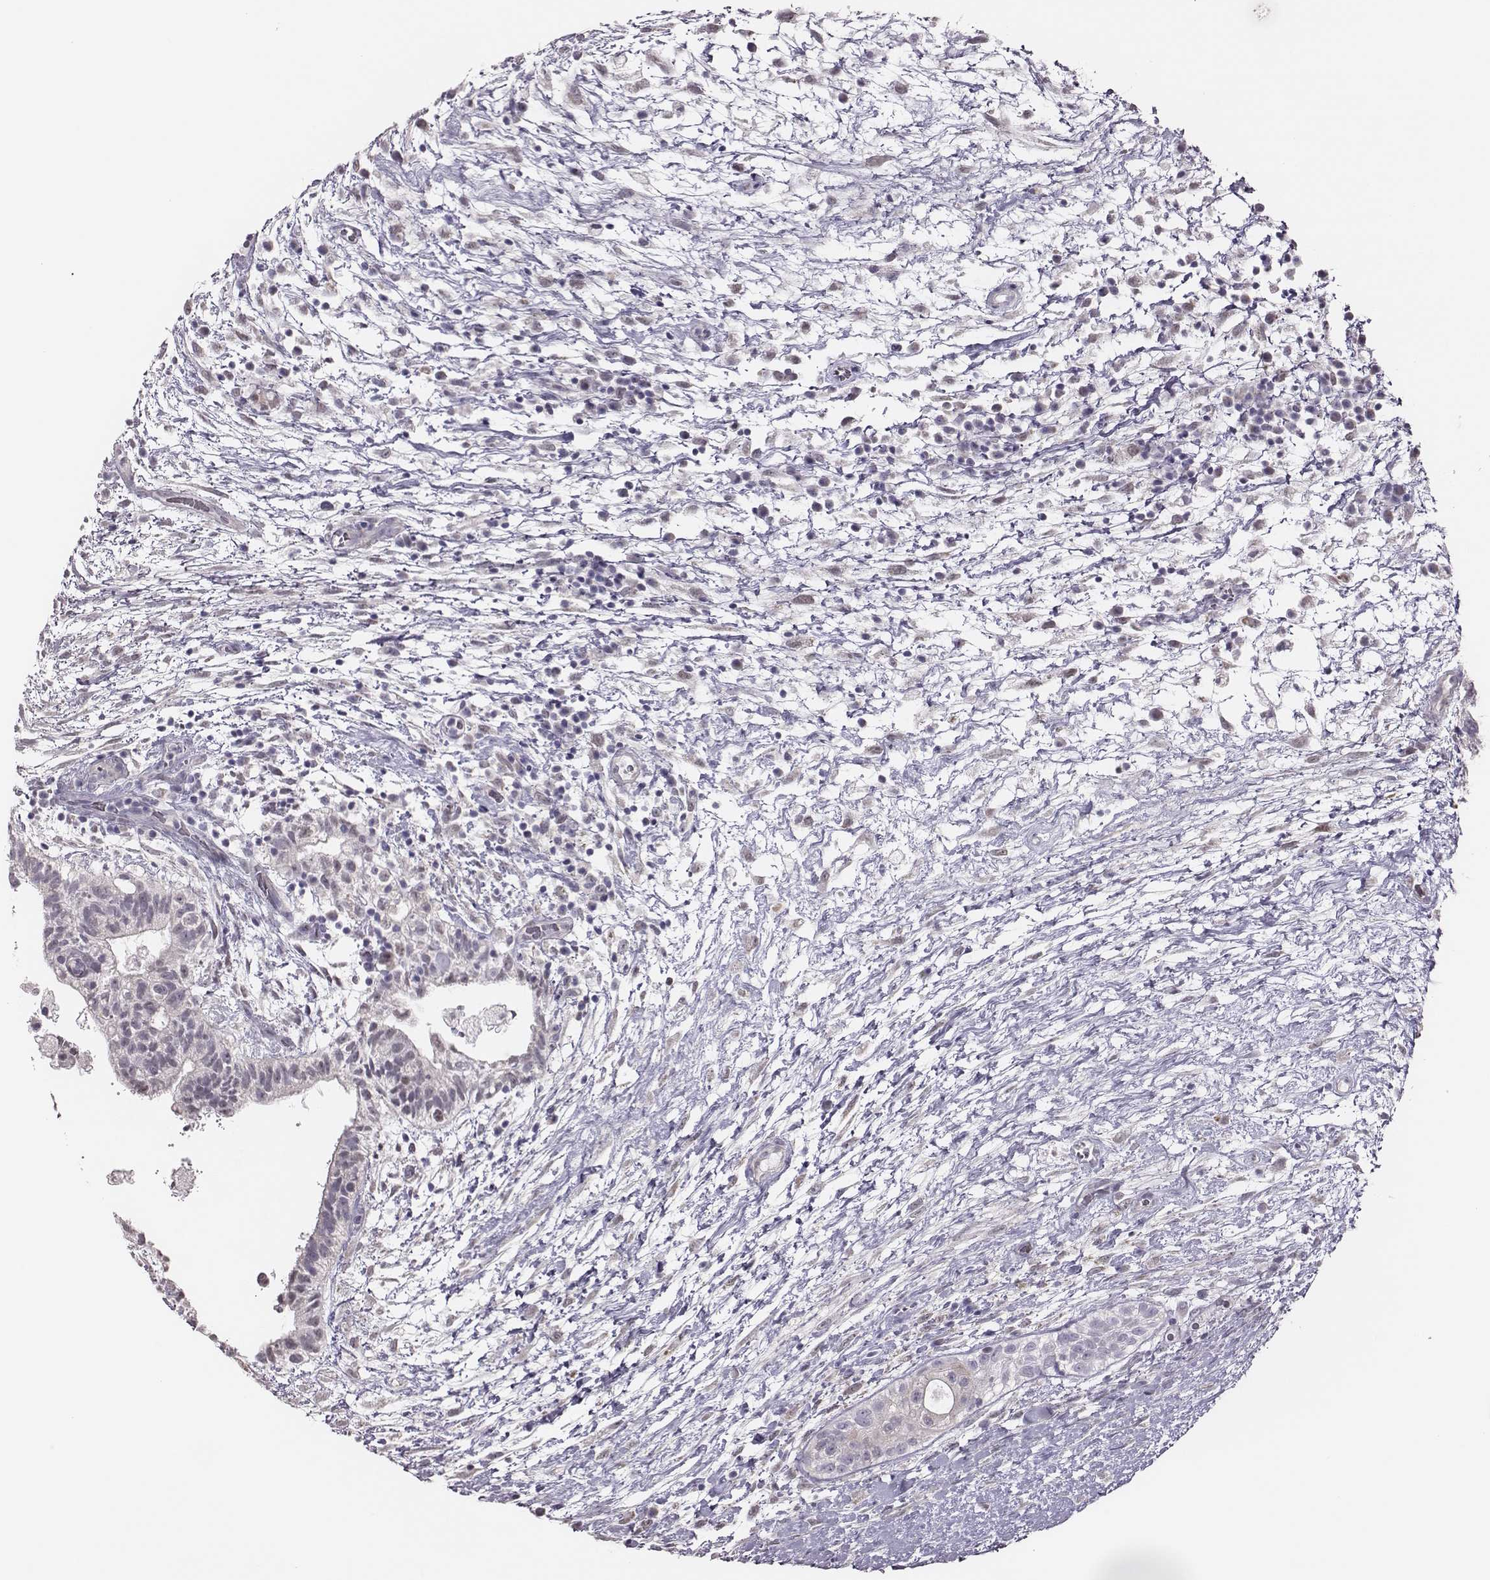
{"staining": {"intensity": "negative", "quantity": "none", "location": "none"}, "tissue": "testis cancer", "cell_type": "Tumor cells", "image_type": "cancer", "snomed": [{"axis": "morphology", "description": "Normal tissue, NOS"}, {"axis": "morphology", "description": "Carcinoma, Embryonal, NOS"}, {"axis": "topography", "description": "Testis"}], "caption": "There is no significant staining in tumor cells of testis cancer (embryonal carcinoma). Nuclei are stained in blue.", "gene": "SCML2", "patient": {"sex": "male", "age": 32}}